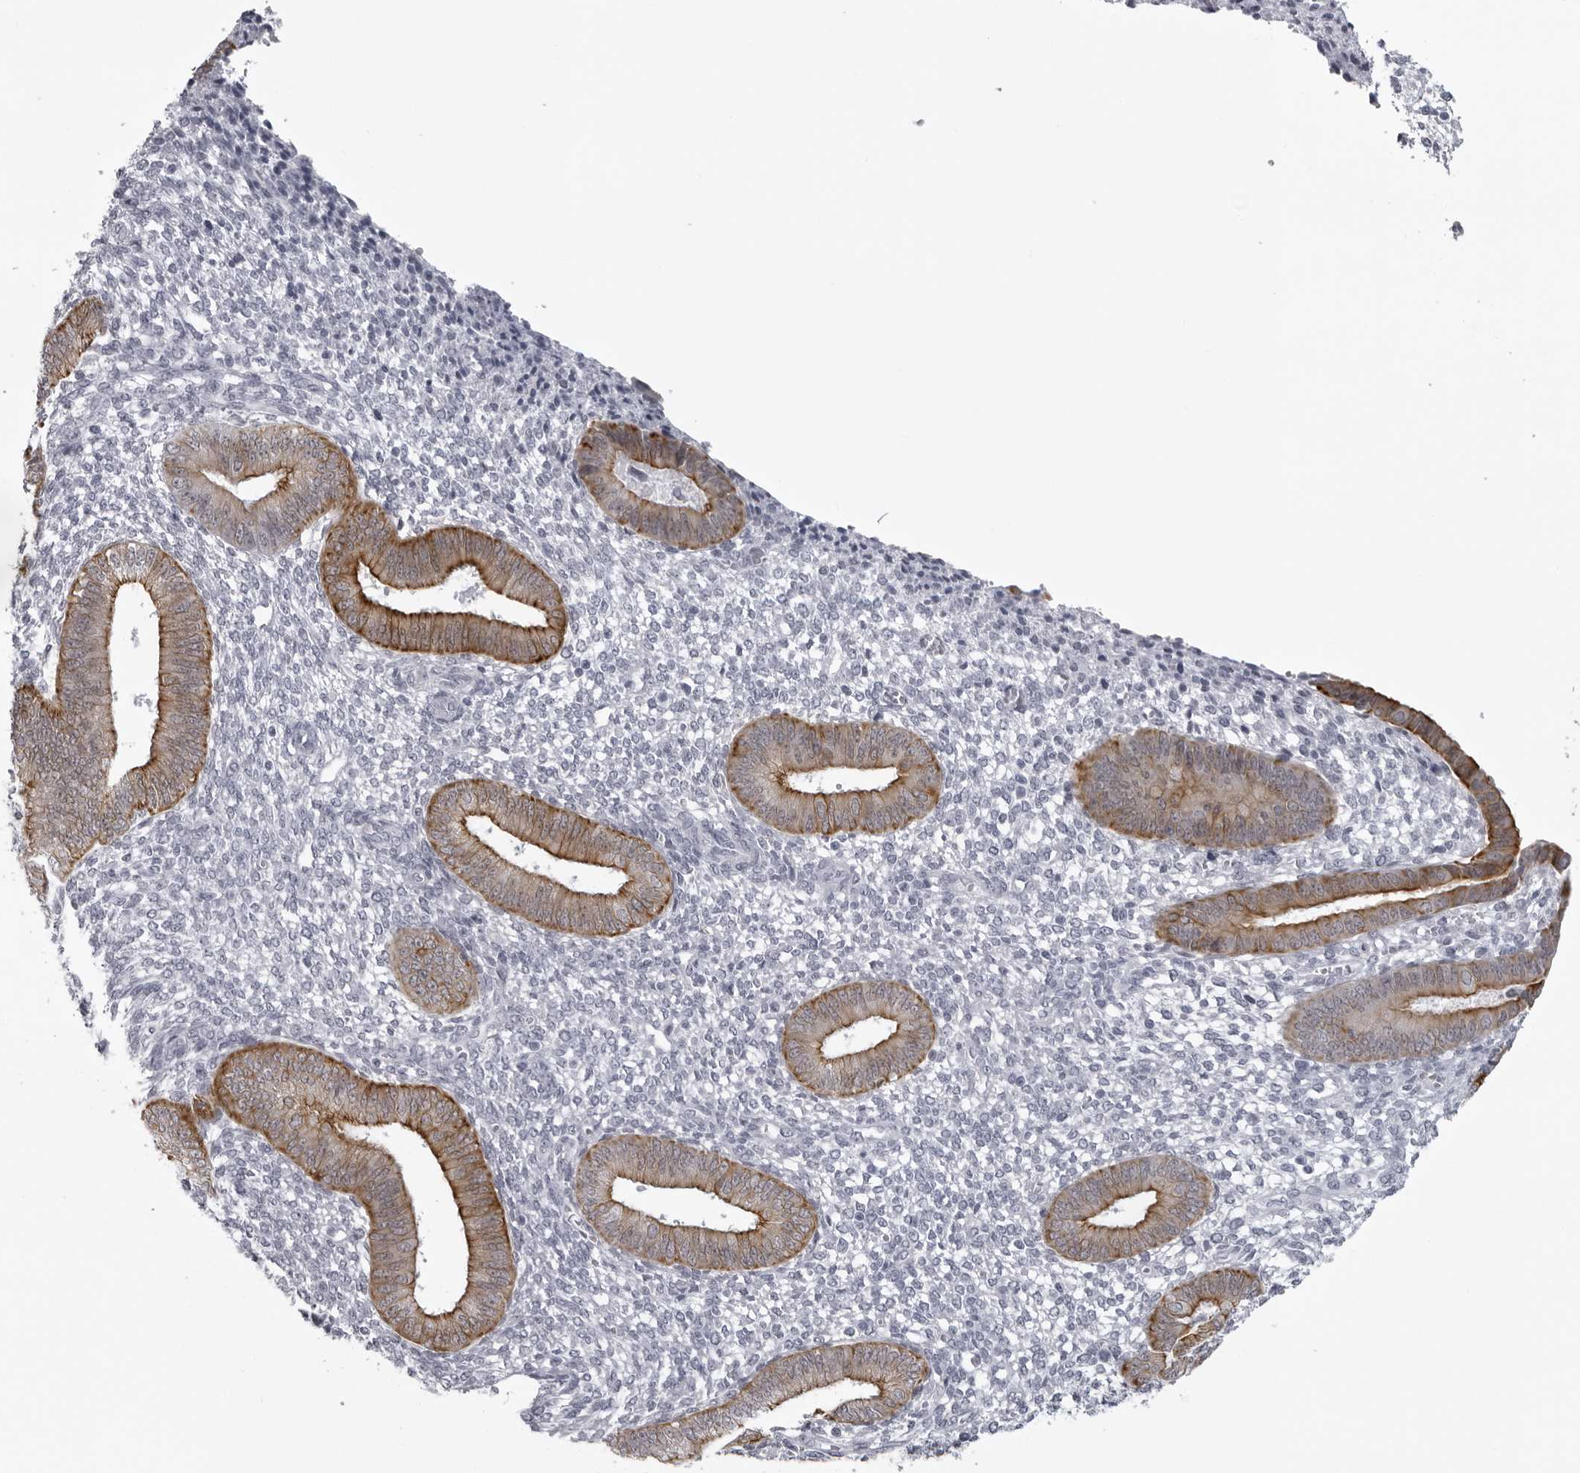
{"staining": {"intensity": "negative", "quantity": "none", "location": "none"}, "tissue": "endometrium", "cell_type": "Cells in endometrial stroma", "image_type": "normal", "snomed": [{"axis": "morphology", "description": "Normal tissue, NOS"}, {"axis": "topography", "description": "Endometrium"}], "caption": "Micrograph shows no protein staining in cells in endometrial stroma of normal endometrium.", "gene": "UROD", "patient": {"sex": "female", "age": 46}}